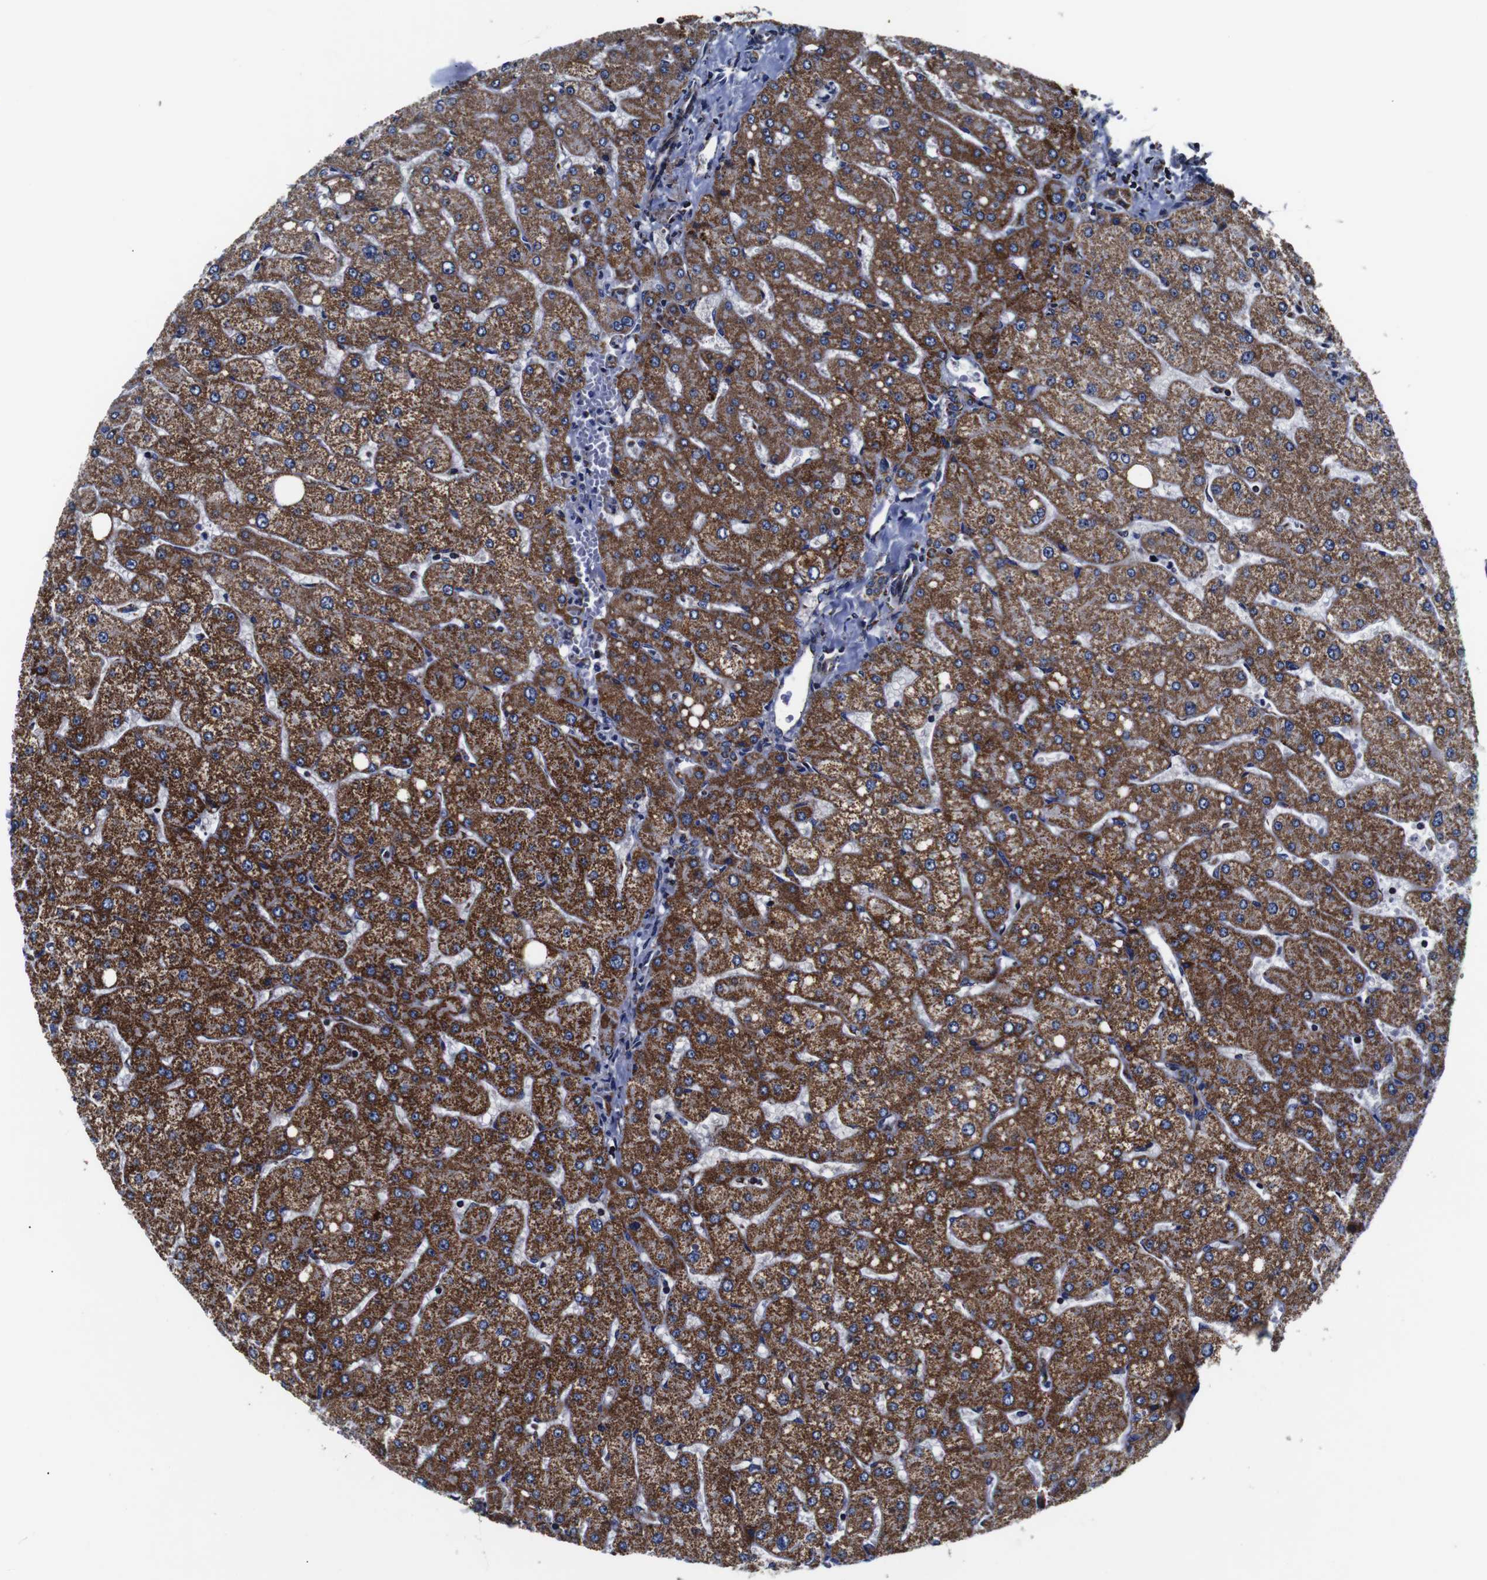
{"staining": {"intensity": "moderate", "quantity": ">75%", "location": "cytoplasmic/membranous"}, "tissue": "liver", "cell_type": "Cholangiocytes", "image_type": "normal", "snomed": [{"axis": "morphology", "description": "Normal tissue, NOS"}, {"axis": "topography", "description": "Liver"}], "caption": "Liver stained with a brown dye exhibits moderate cytoplasmic/membranous positive staining in about >75% of cholangiocytes.", "gene": "FKBP9", "patient": {"sex": "male", "age": 55}}